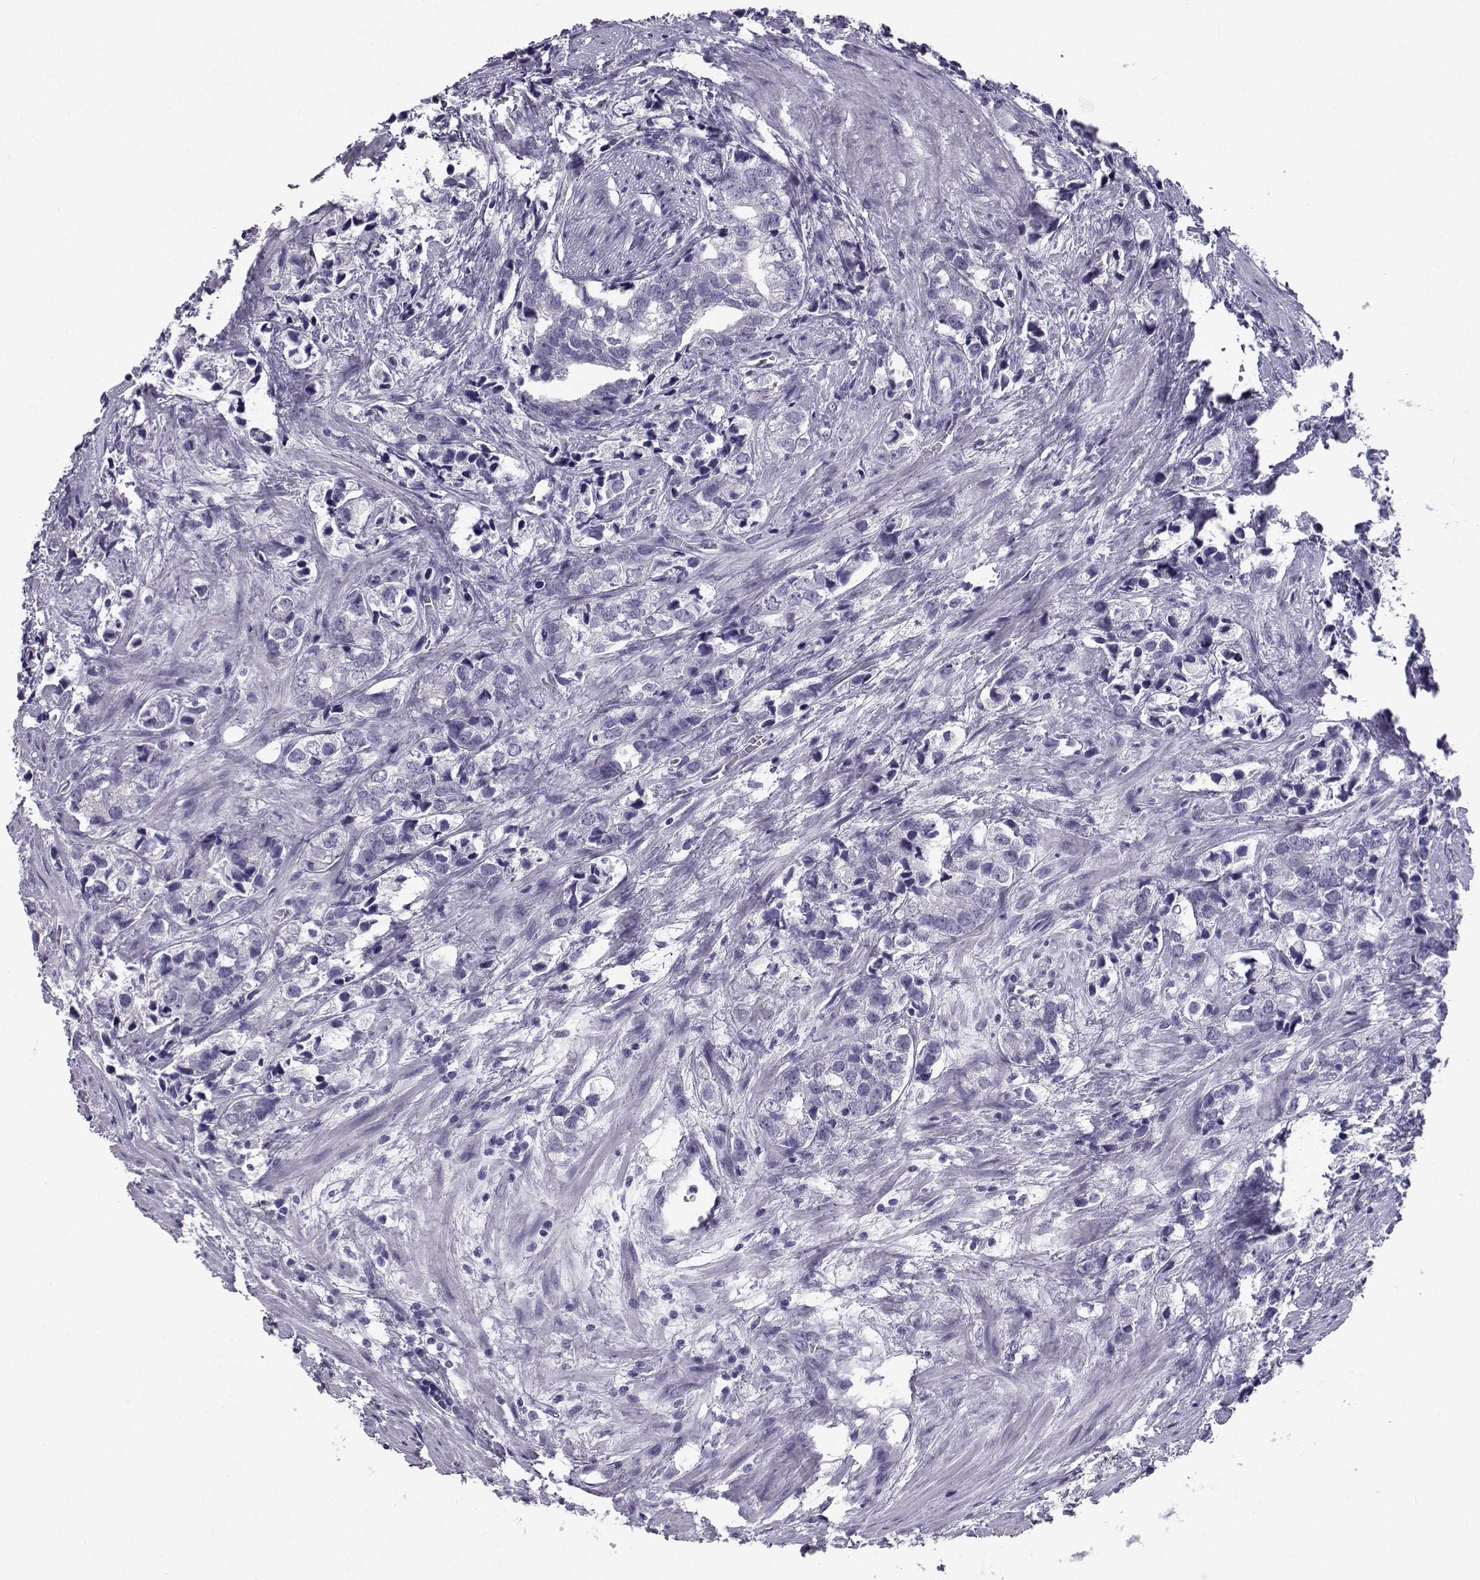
{"staining": {"intensity": "negative", "quantity": "none", "location": "none"}, "tissue": "prostate cancer", "cell_type": "Tumor cells", "image_type": "cancer", "snomed": [{"axis": "morphology", "description": "Adenocarcinoma, NOS"}, {"axis": "topography", "description": "Prostate and seminal vesicle, NOS"}], "caption": "A high-resolution micrograph shows IHC staining of prostate cancer (adenocarcinoma), which shows no significant staining in tumor cells. Nuclei are stained in blue.", "gene": "PCSK1N", "patient": {"sex": "male", "age": 63}}